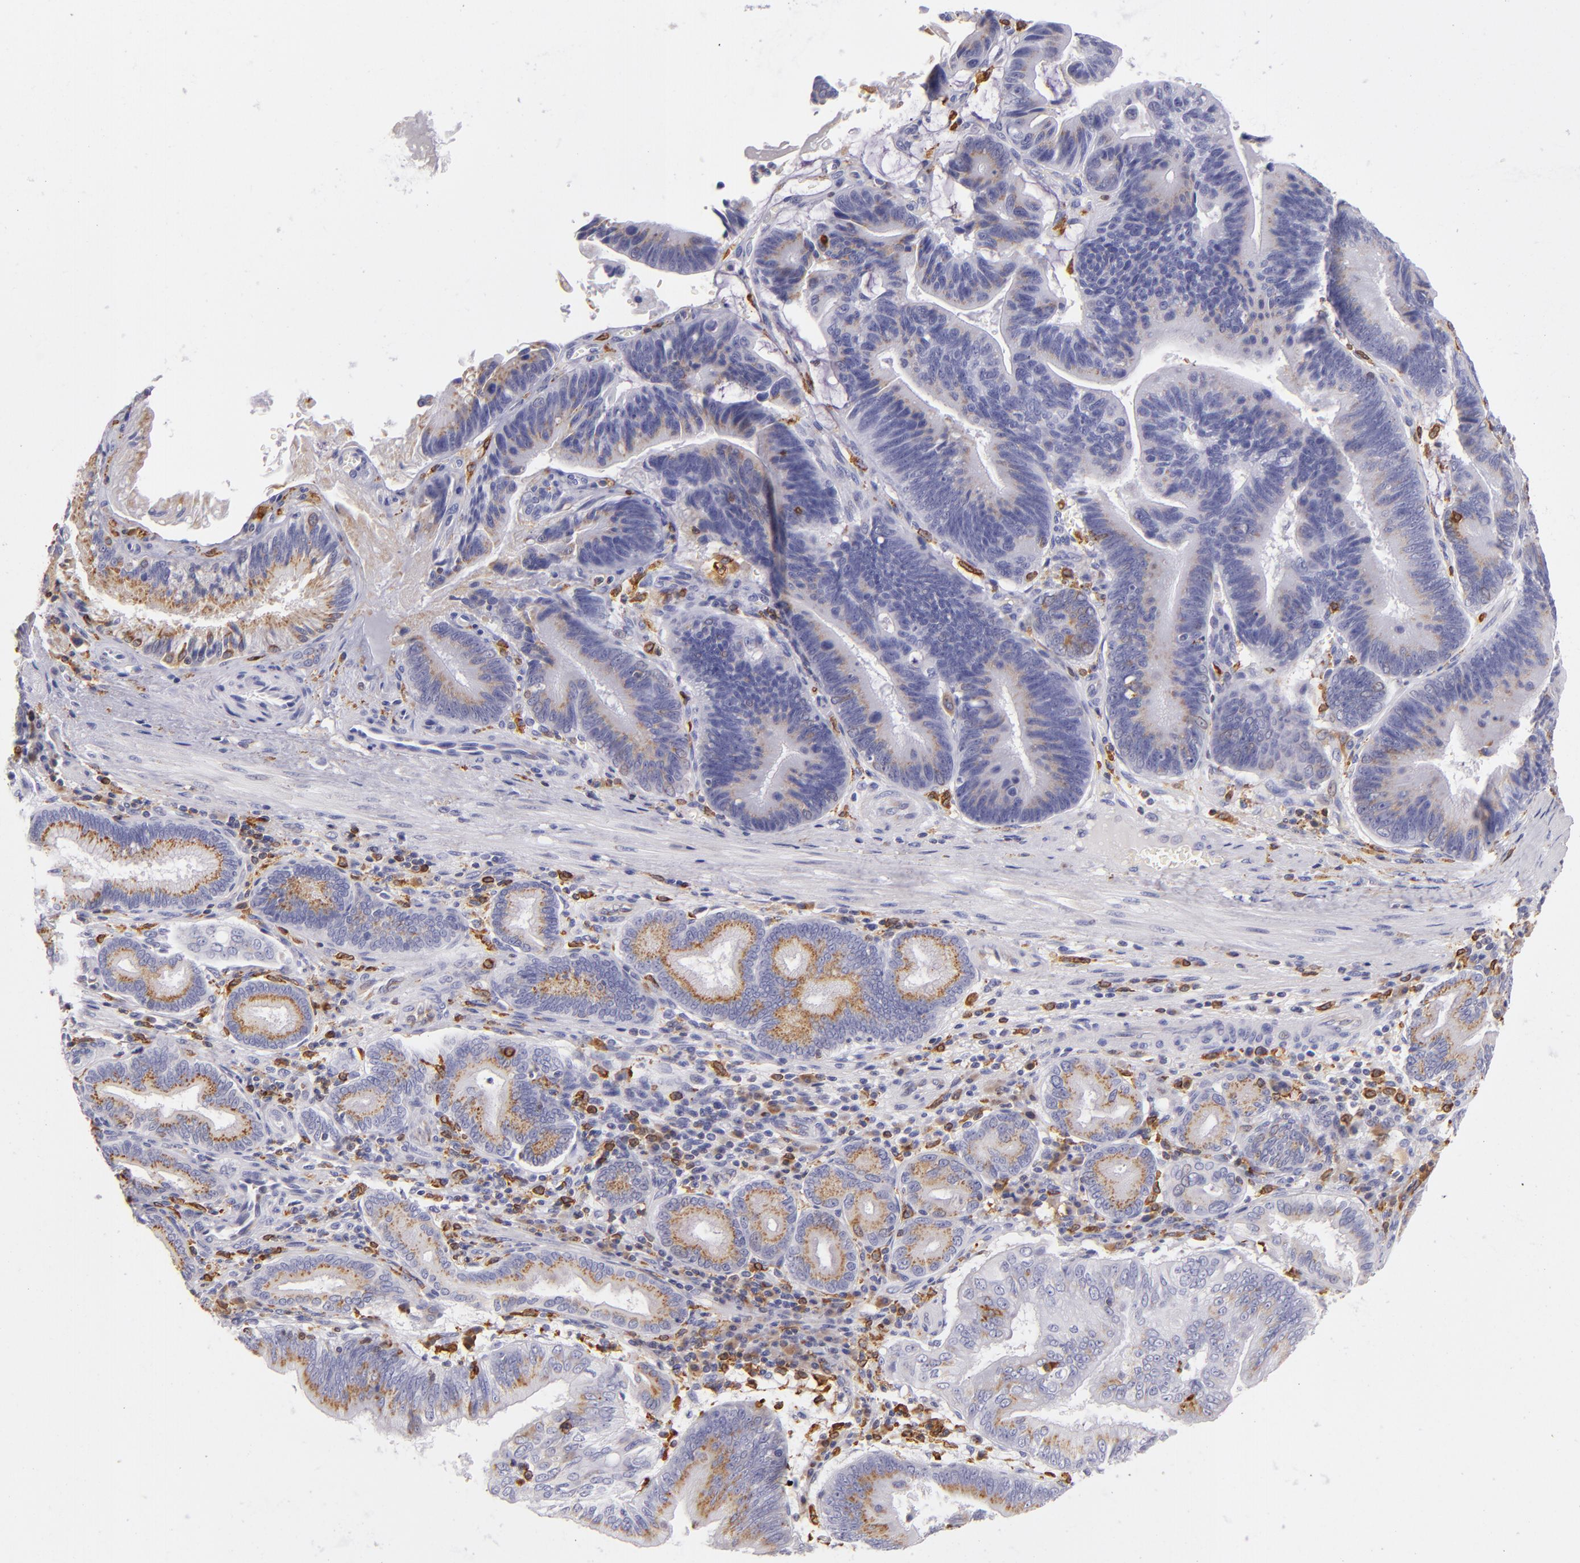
{"staining": {"intensity": "weak", "quantity": "25%-75%", "location": "cytoplasmic/membranous"}, "tissue": "pancreatic cancer", "cell_type": "Tumor cells", "image_type": "cancer", "snomed": [{"axis": "morphology", "description": "Adenocarcinoma, NOS"}, {"axis": "topography", "description": "Pancreas"}], "caption": "An image of human adenocarcinoma (pancreatic) stained for a protein exhibits weak cytoplasmic/membranous brown staining in tumor cells.", "gene": "CD74", "patient": {"sex": "male", "age": 82}}